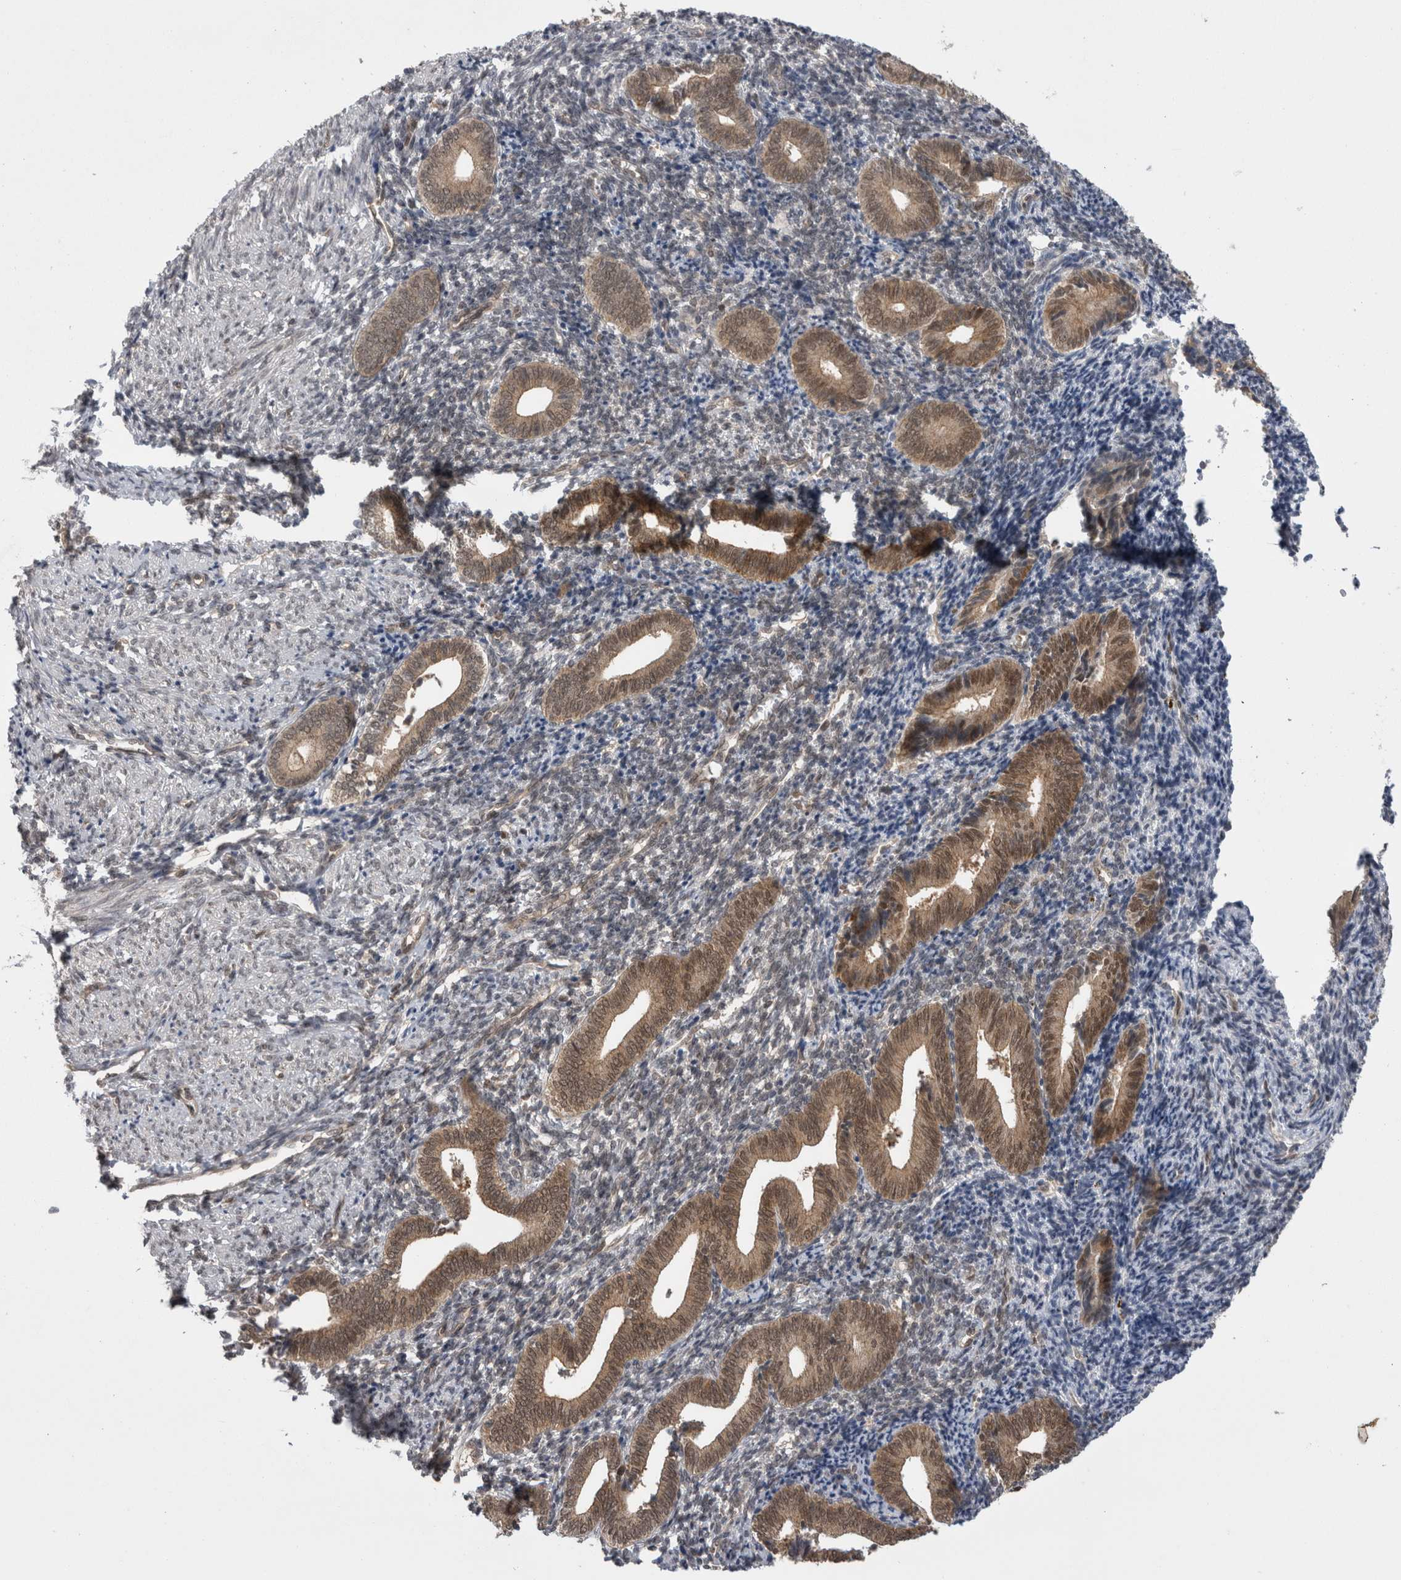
{"staining": {"intensity": "weak", "quantity": "25%-75%", "location": "nuclear"}, "tissue": "endometrium", "cell_type": "Cells in endometrial stroma", "image_type": "normal", "snomed": [{"axis": "morphology", "description": "Normal tissue, NOS"}, {"axis": "topography", "description": "Uterus"}, {"axis": "topography", "description": "Endometrium"}], "caption": "Unremarkable endometrium shows weak nuclear expression in approximately 25%-75% of cells in endometrial stroma.", "gene": "ZNF341", "patient": {"sex": "female", "age": 33}}